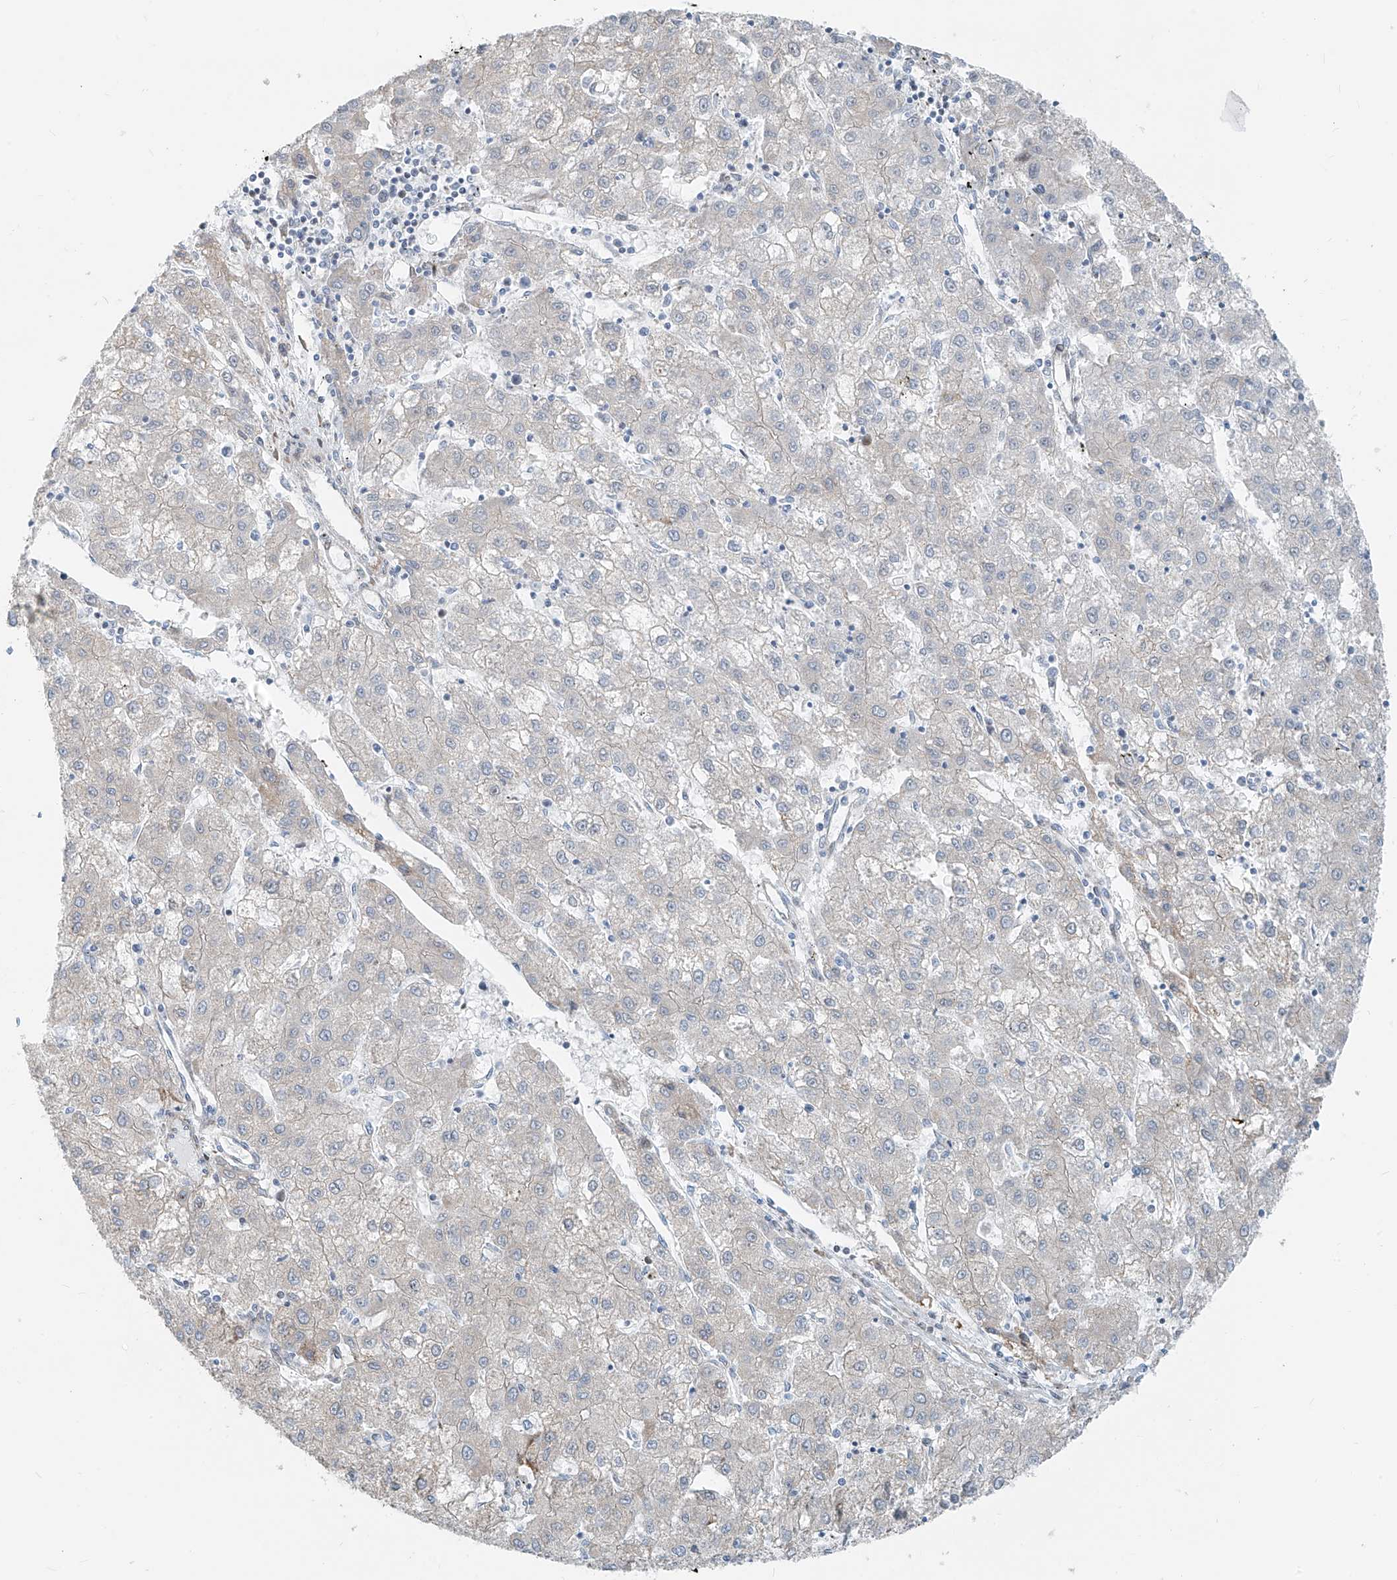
{"staining": {"intensity": "negative", "quantity": "none", "location": "none"}, "tissue": "liver cancer", "cell_type": "Tumor cells", "image_type": "cancer", "snomed": [{"axis": "morphology", "description": "Carcinoma, Hepatocellular, NOS"}, {"axis": "topography", "description": "Liver"}], "caption": "Liver cancer (hepatocellular carcinoma) was stained to show a protein in brown. There is no significant positivity in tumor cells. Nuclei are stained in blue.", "gene": "HIC2", "patient": {"sex": "male", "age": 72}}